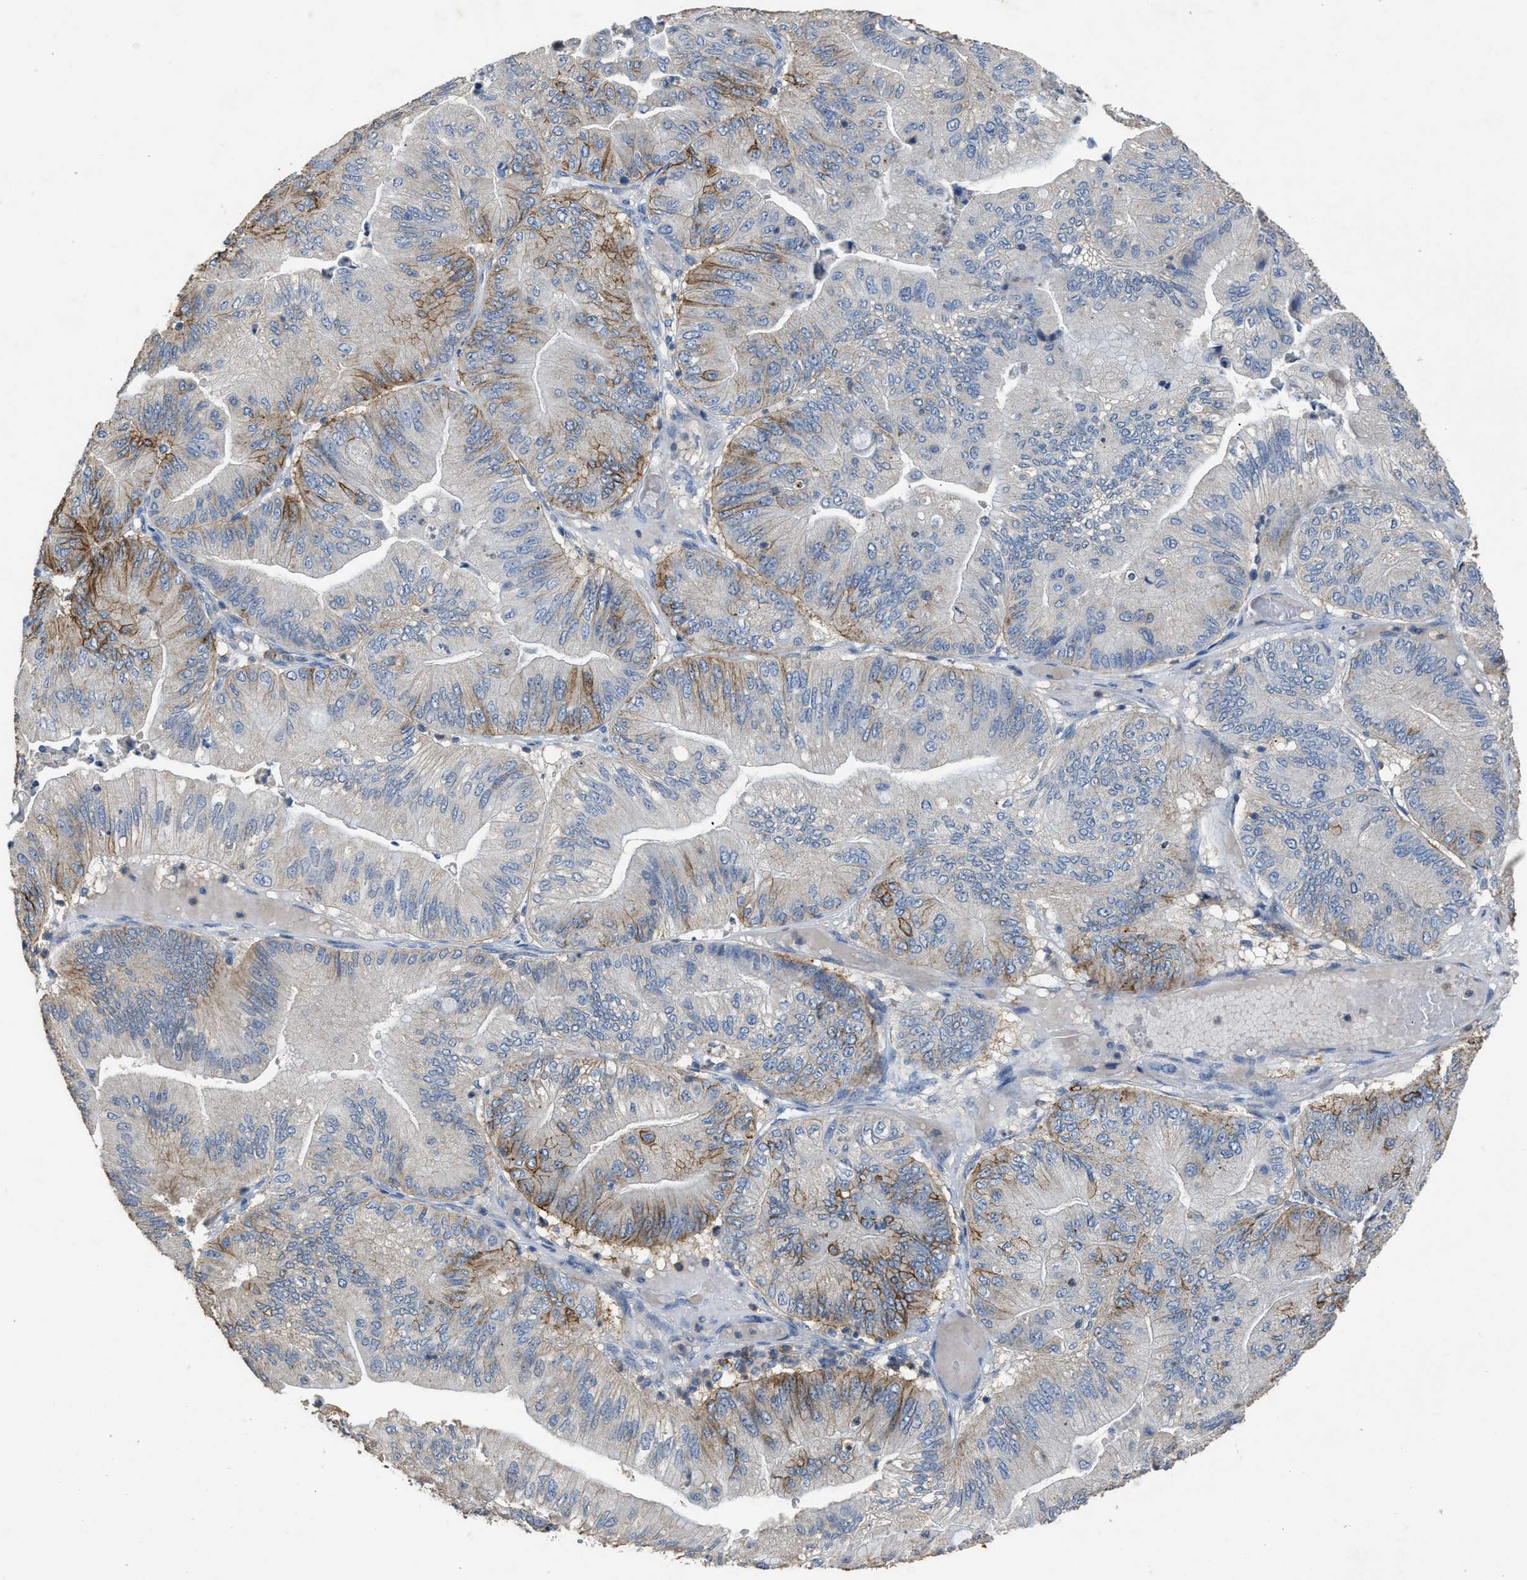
{"staining": {"intensity": "moderate", "quantity": "<25%", "location": "cytoplasmic/membranous"}, "tissue": "ovarian cancer", "cell_type": "Tumor cells", "image_type": "cancer", "snomed": [{"axis": "morphology", "description": "Cystadenocarcinoma, mucinous, NOS"}, {"axis": "topography", "description": "Ovary"}], "caption": "About <25% of tumor cells in human mucinous cystadenocarcinoma (ovarian) exhibit moderate cytoplasmic/membranous protein positivity as visualized by brown immunohistochemical staining.", "gene": "OR51E1", "patient": {"sex": "female", "age": 61}}